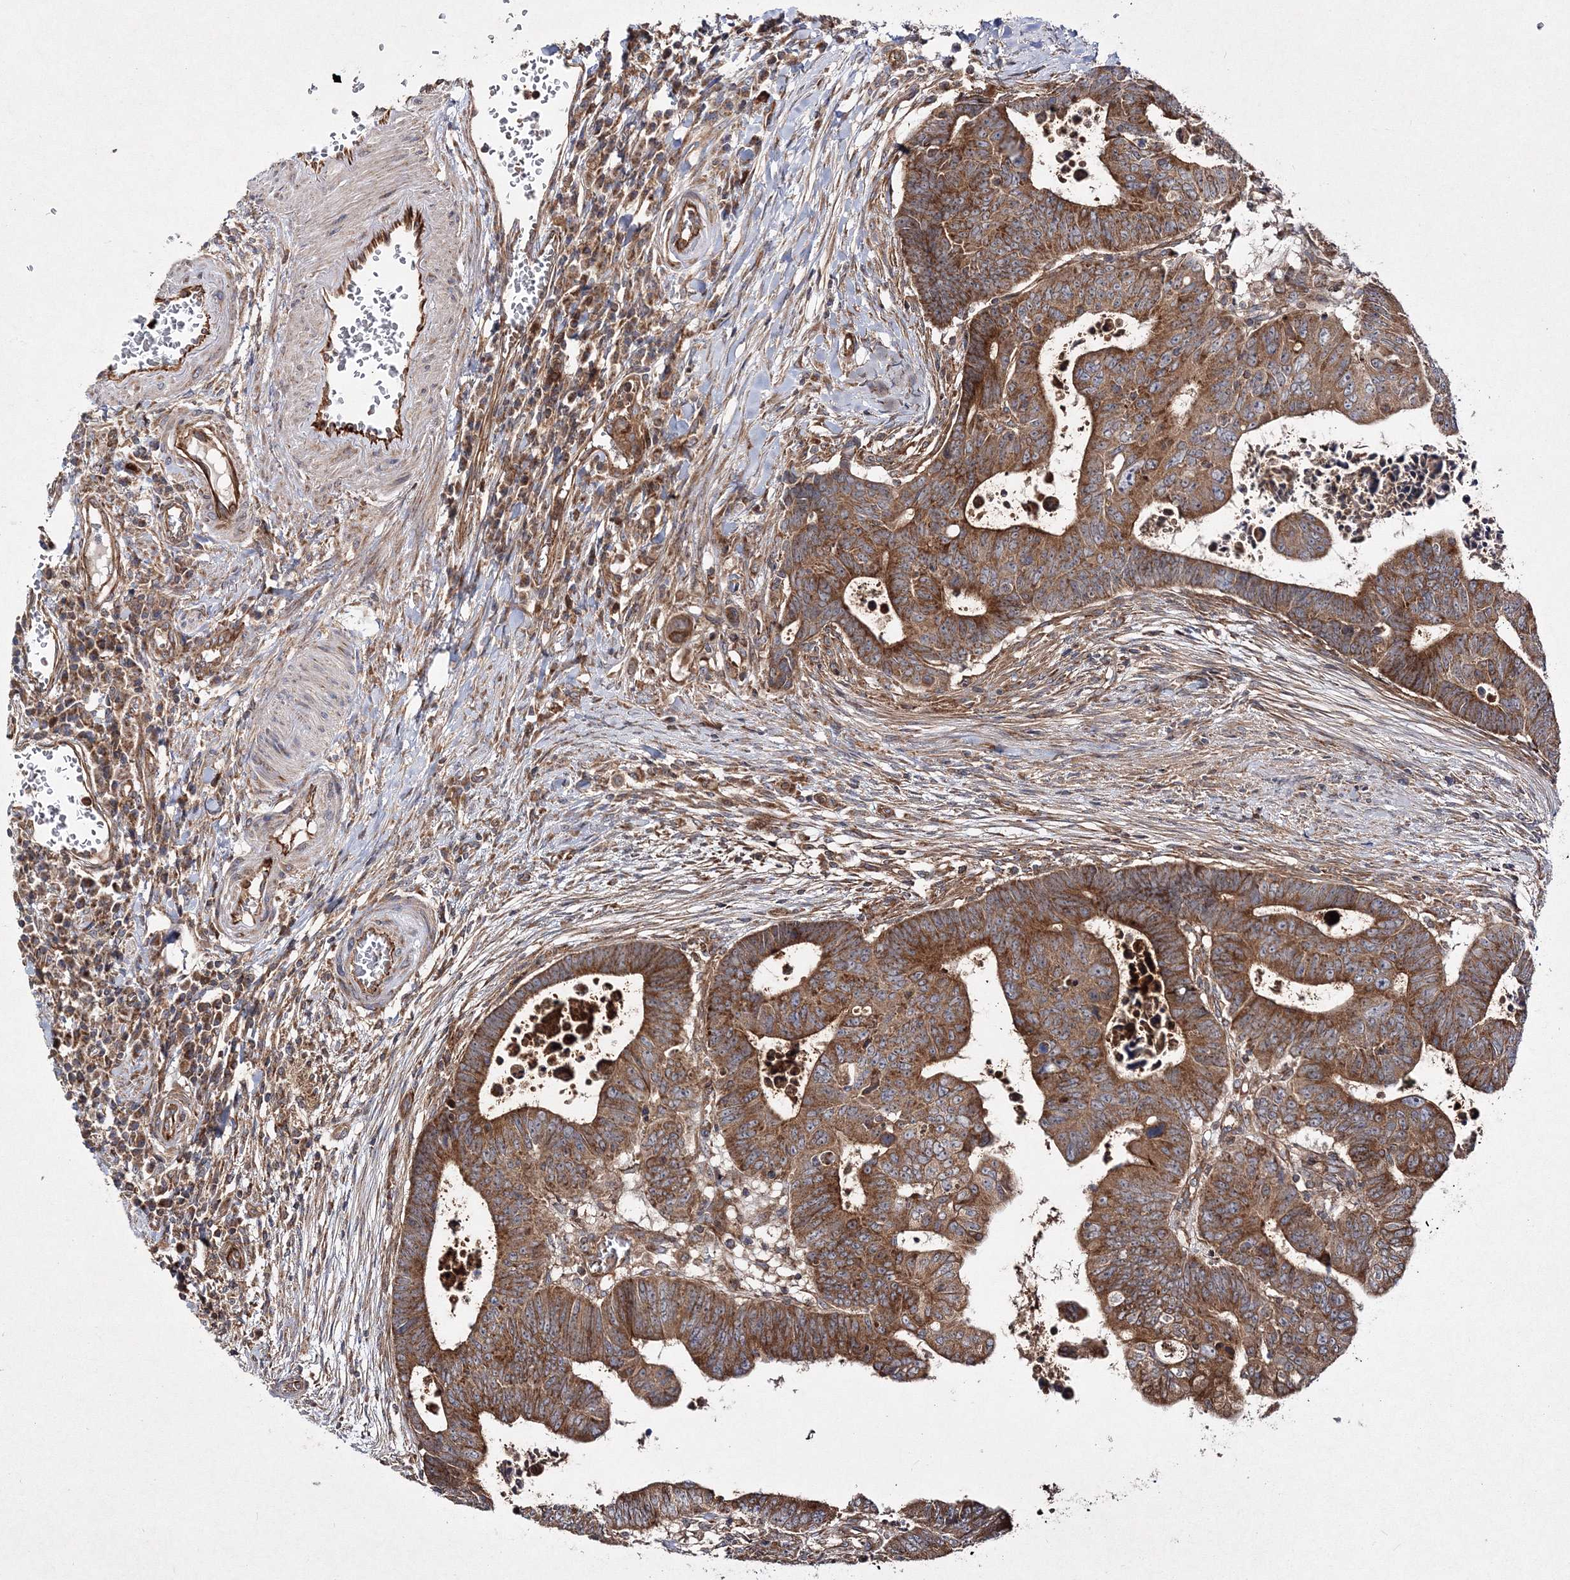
{"staining": {"intensity": "strong", "quantity": ">75%", "location": "cytoplasmic/membranous"}, "tissue": "colorectal cancer", "cell_type": "Tumor cells", "image_type": "cancer", "snomed": [{"axis": "morphology", "description": "Normal tissue, NOS"}, {"axis": "morphology", "description": "Adenocarcinoma, NOS"}, {"axis": "topography", "description": "Rectum"}], "caption": "The immunohistochemical stain shows strong cytoplasmic/membranous staining in tumor cells of adenocarcinoma (colorectal) tissue. (DAB (3,3'-diaminobenzidine) = brown stain, brightfield microscopy at high magnification).", "gene": "DNAJC13", "patient": {"sex": "female", "age": 65}}